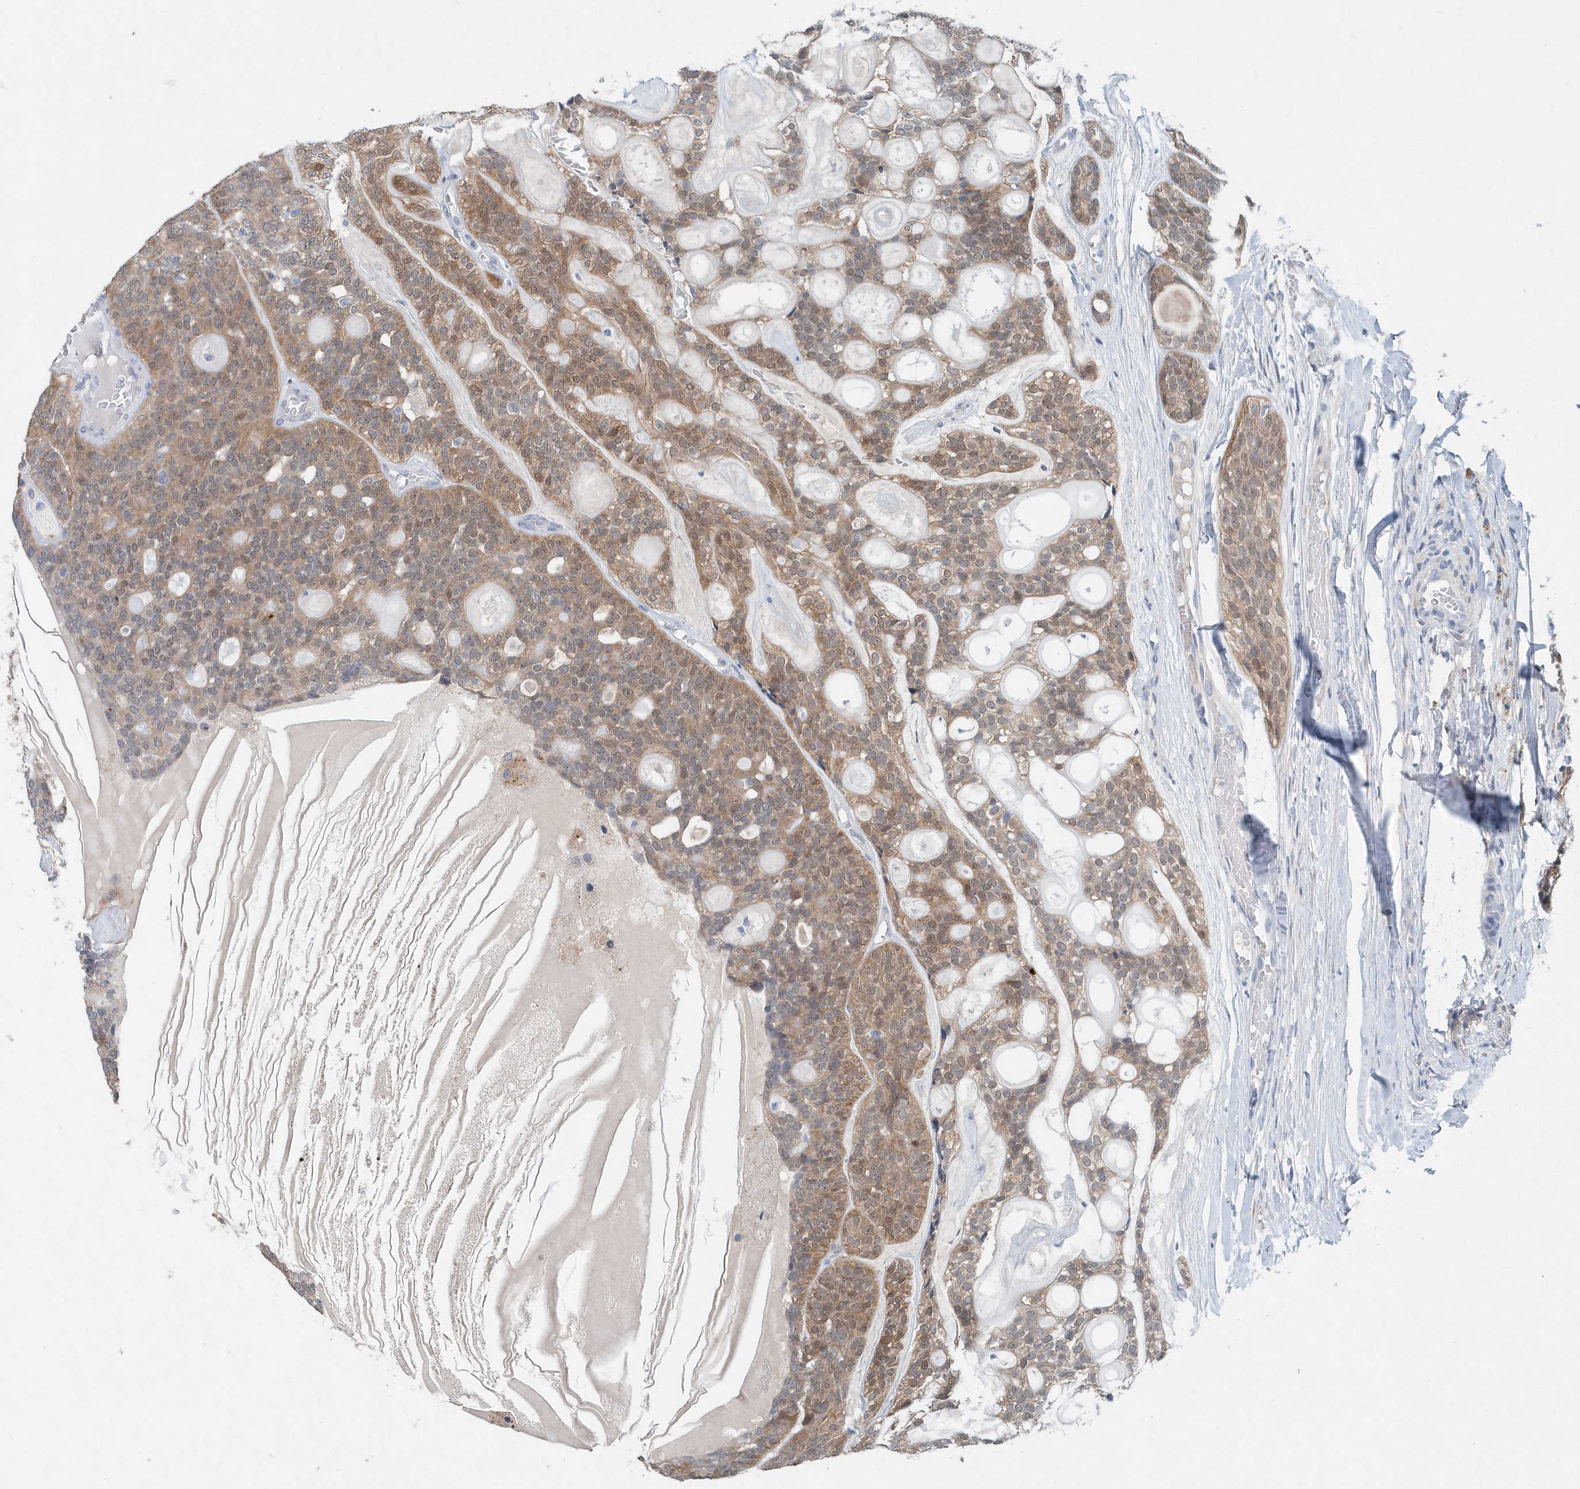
{"staining": {"intensity": "moderate", "quantity": "25%-75%", "location": "cytoplasmic/membranous"}, "tissue": "head and neck cancer", "cell_type": "Tumor cells", "image_type": "cancer", "snomed": [{"axis": "morphology", "description": "Adenocarcinoma, NOS"}, {"axis": "topography", "description": "Head-Neck"}], "caption": "Human head and neck adenocarcinoma stained with a protein marker reveals moderate staining in tumor cells.", "gene": "PFN2", "patient": {"sex": "male", "age": 66}}